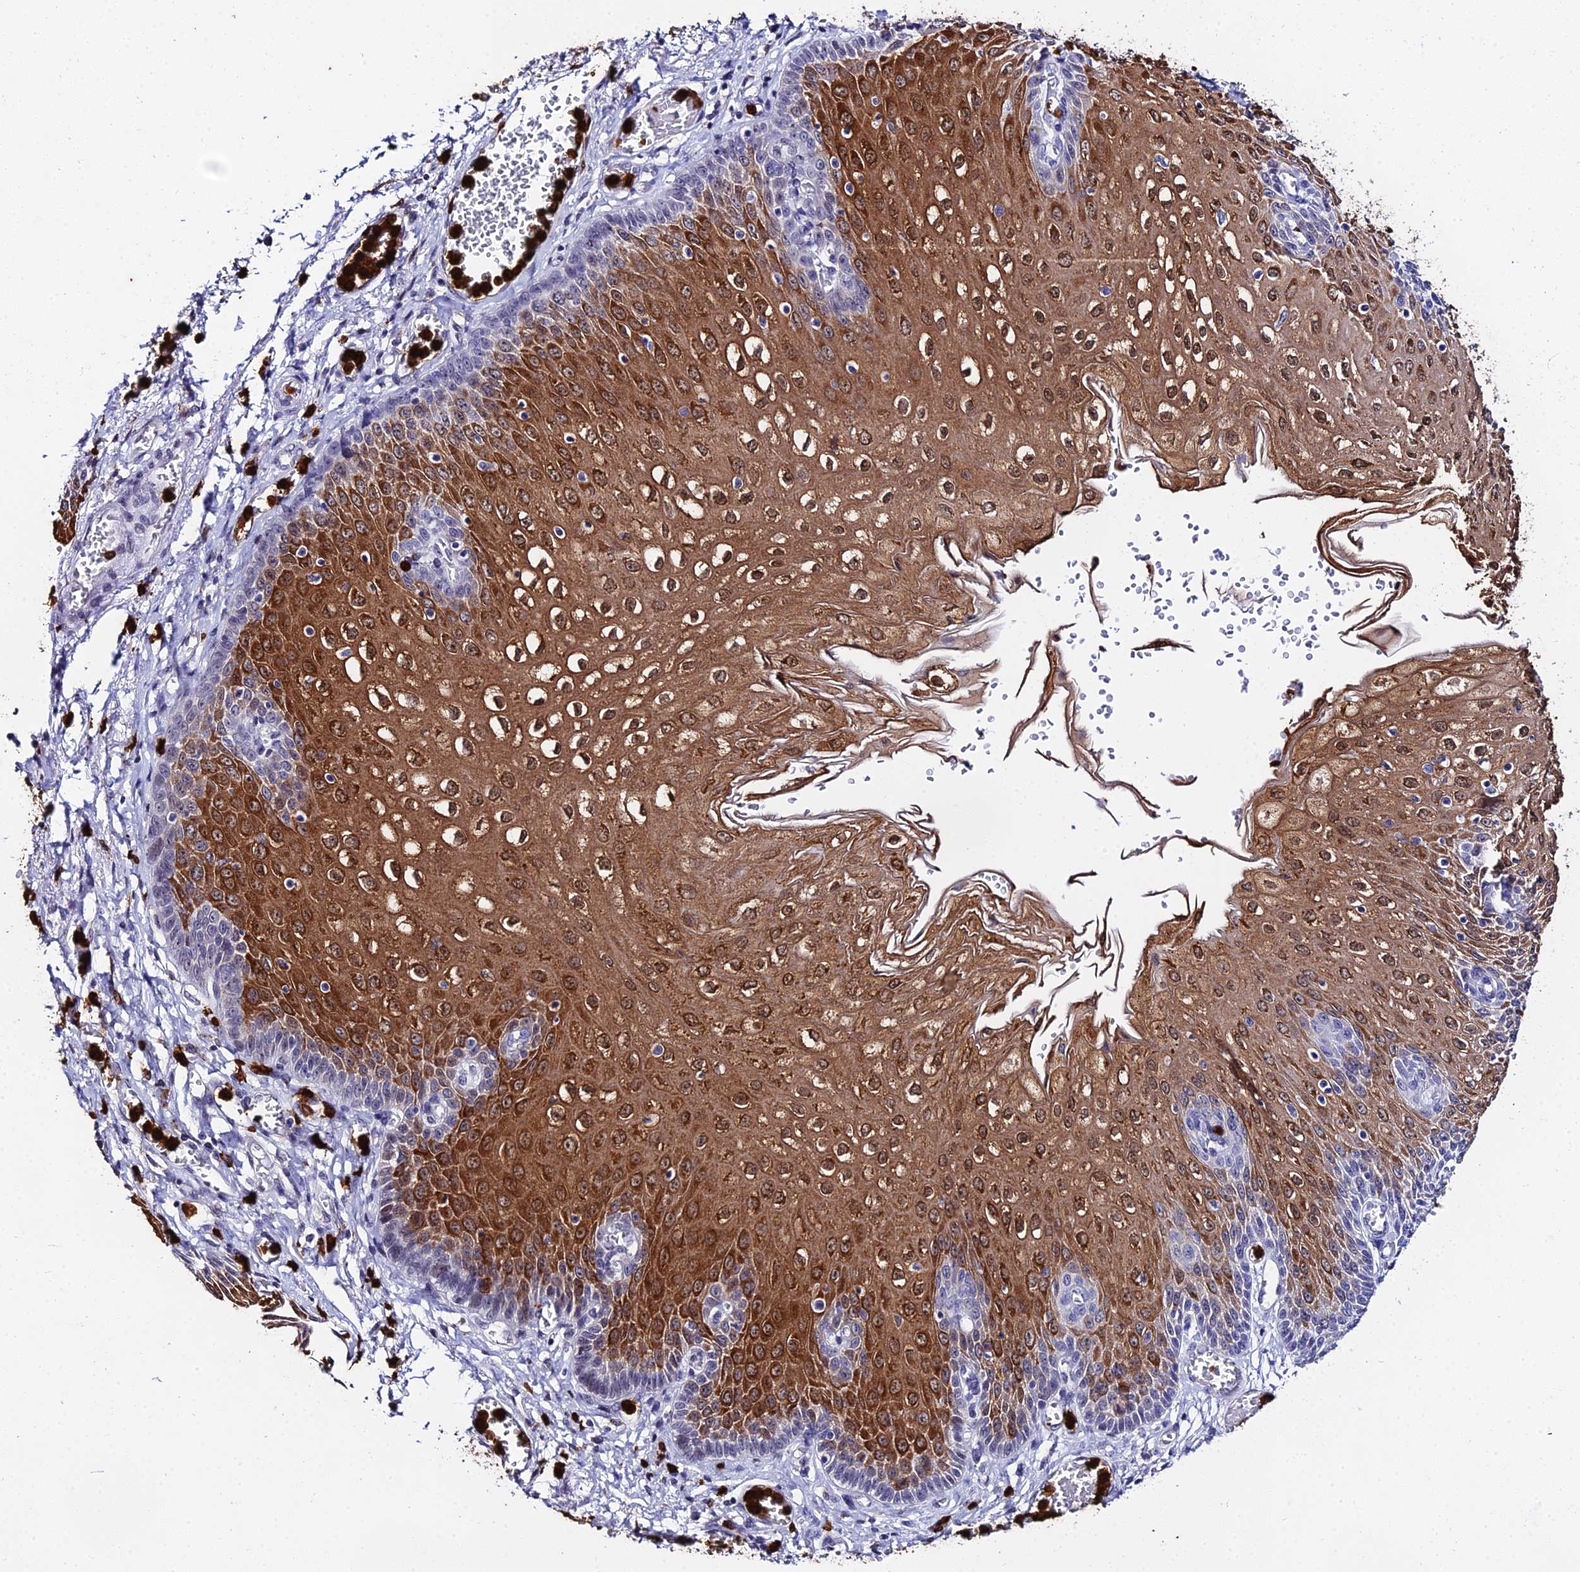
{"staining": {"intensity": "strong", "quantity": "<25%", "location": "cytoplasmic/membranous,nuclear"}, "tissue": "esophagus", "cell_type": "Squamous epithelial cells", "image_type": "normal", "snomed": [{"axis": "morphology", "description": "Normal tissue, NOS"}, {"axis": "topography", "description": "Esophagus"}], "caption": "Immunohistochemical staining of unremarkable human esophagus exhibits strong cytoplasmic/membranous,nuclear protein positivity in about <25% of squamous epithelial cells.", "gene": "MCM10", "patient": {"sex": "male", "age": 81}}